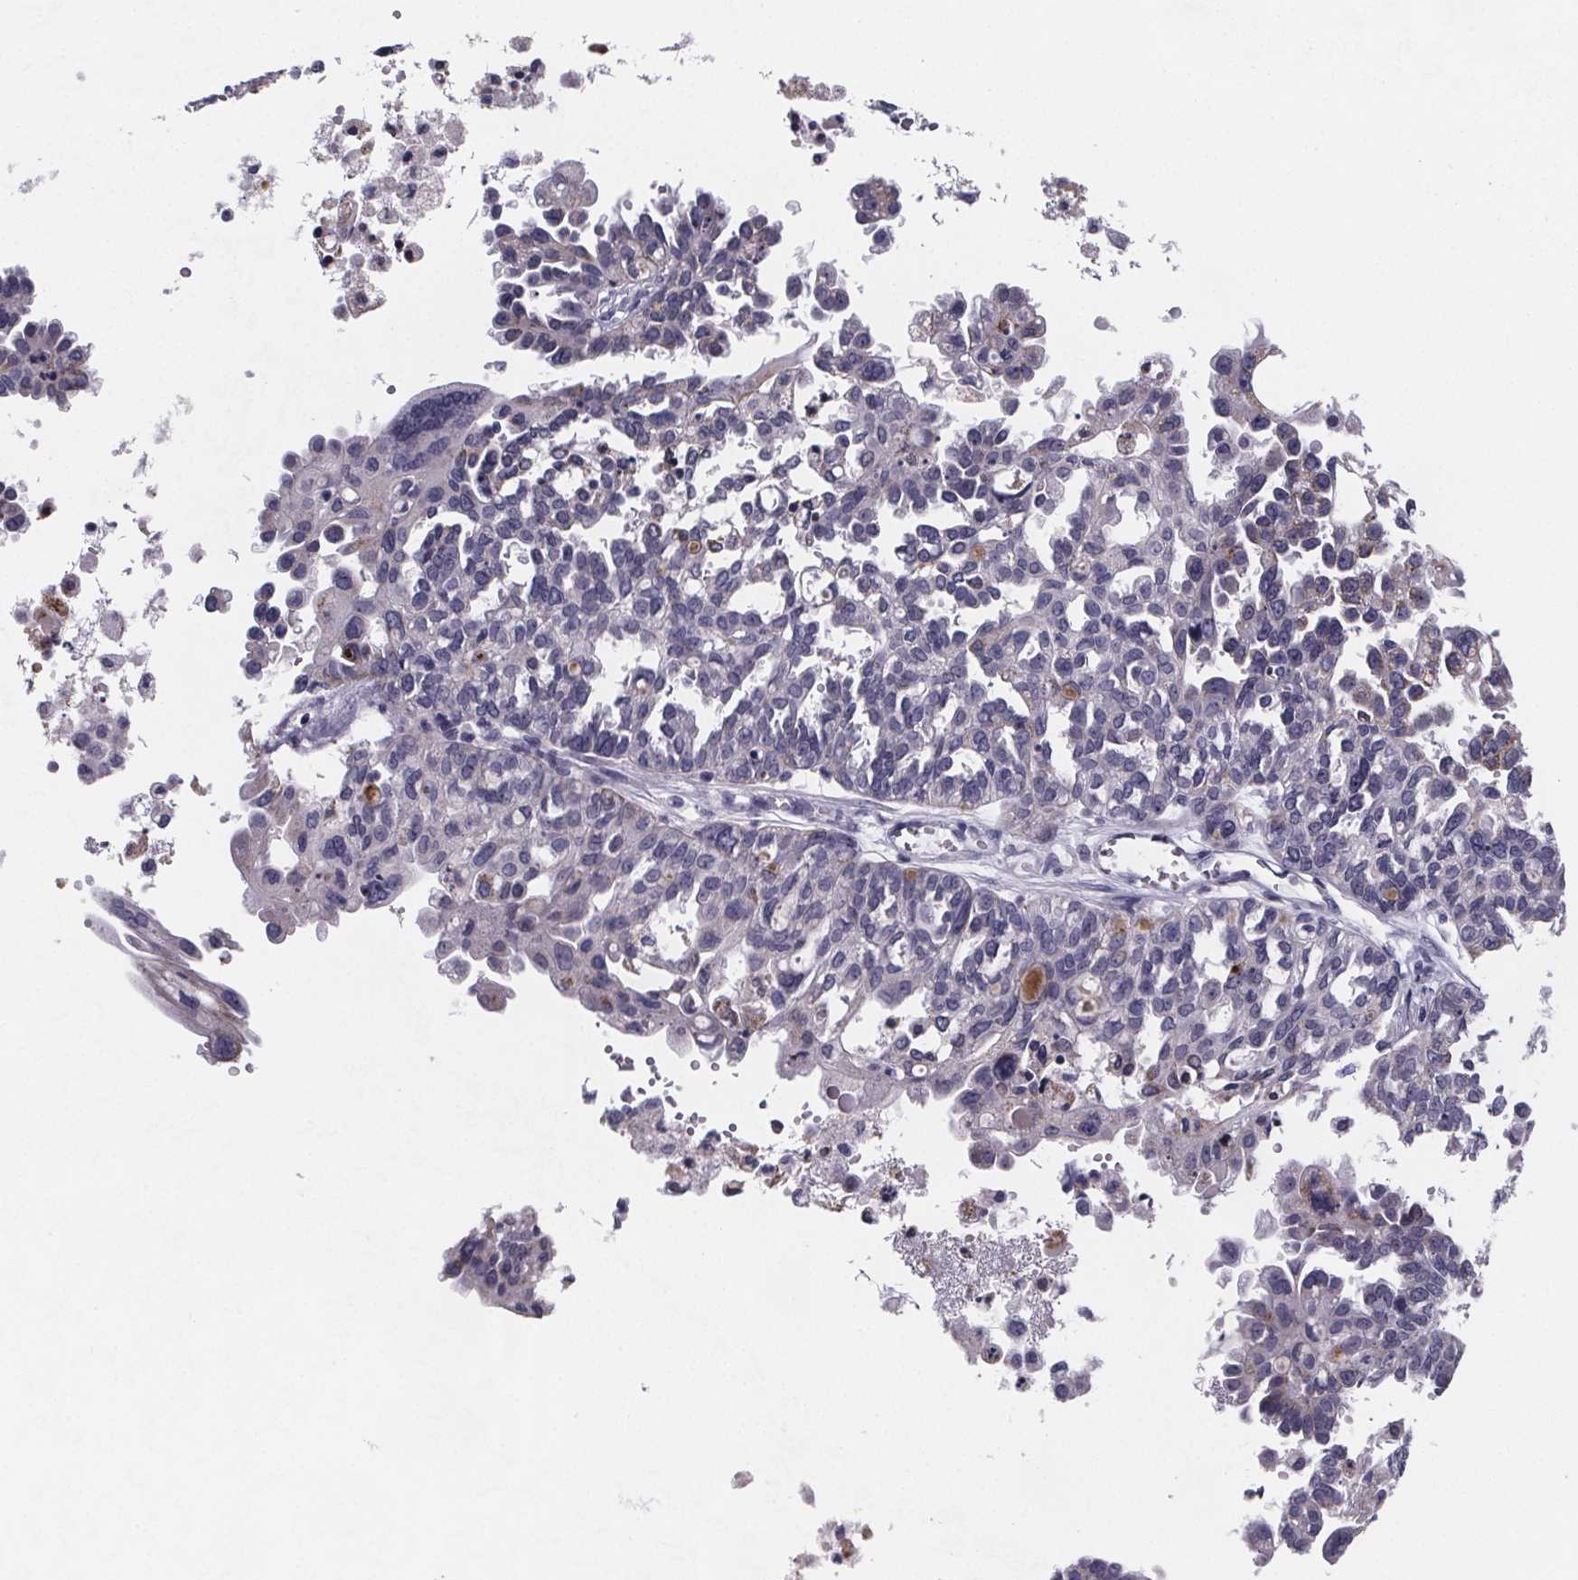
{"staining": {"intensity": "moderate", "quantity": "<25%", "location": "cytoplasmic/membranous"}, "tissue": "ovarian cancer", "cell_type": "Tumor cells", "image_type": "cancer", "snomed": [{"axis": "morphology", "description": "Cystadenocarcinoma, serous, NOS"}, {"axis": "topography", "description": "Ovary"}], "caption": "This histopathology image displays immunohistochemistry (IHC) staining of human ovarian cancer, with low moderate cytoplasmic/membranous staining in approximately <25% of tumor cells.", "gene": "PAH", "patient": {"sex": "female", "age": 53}}